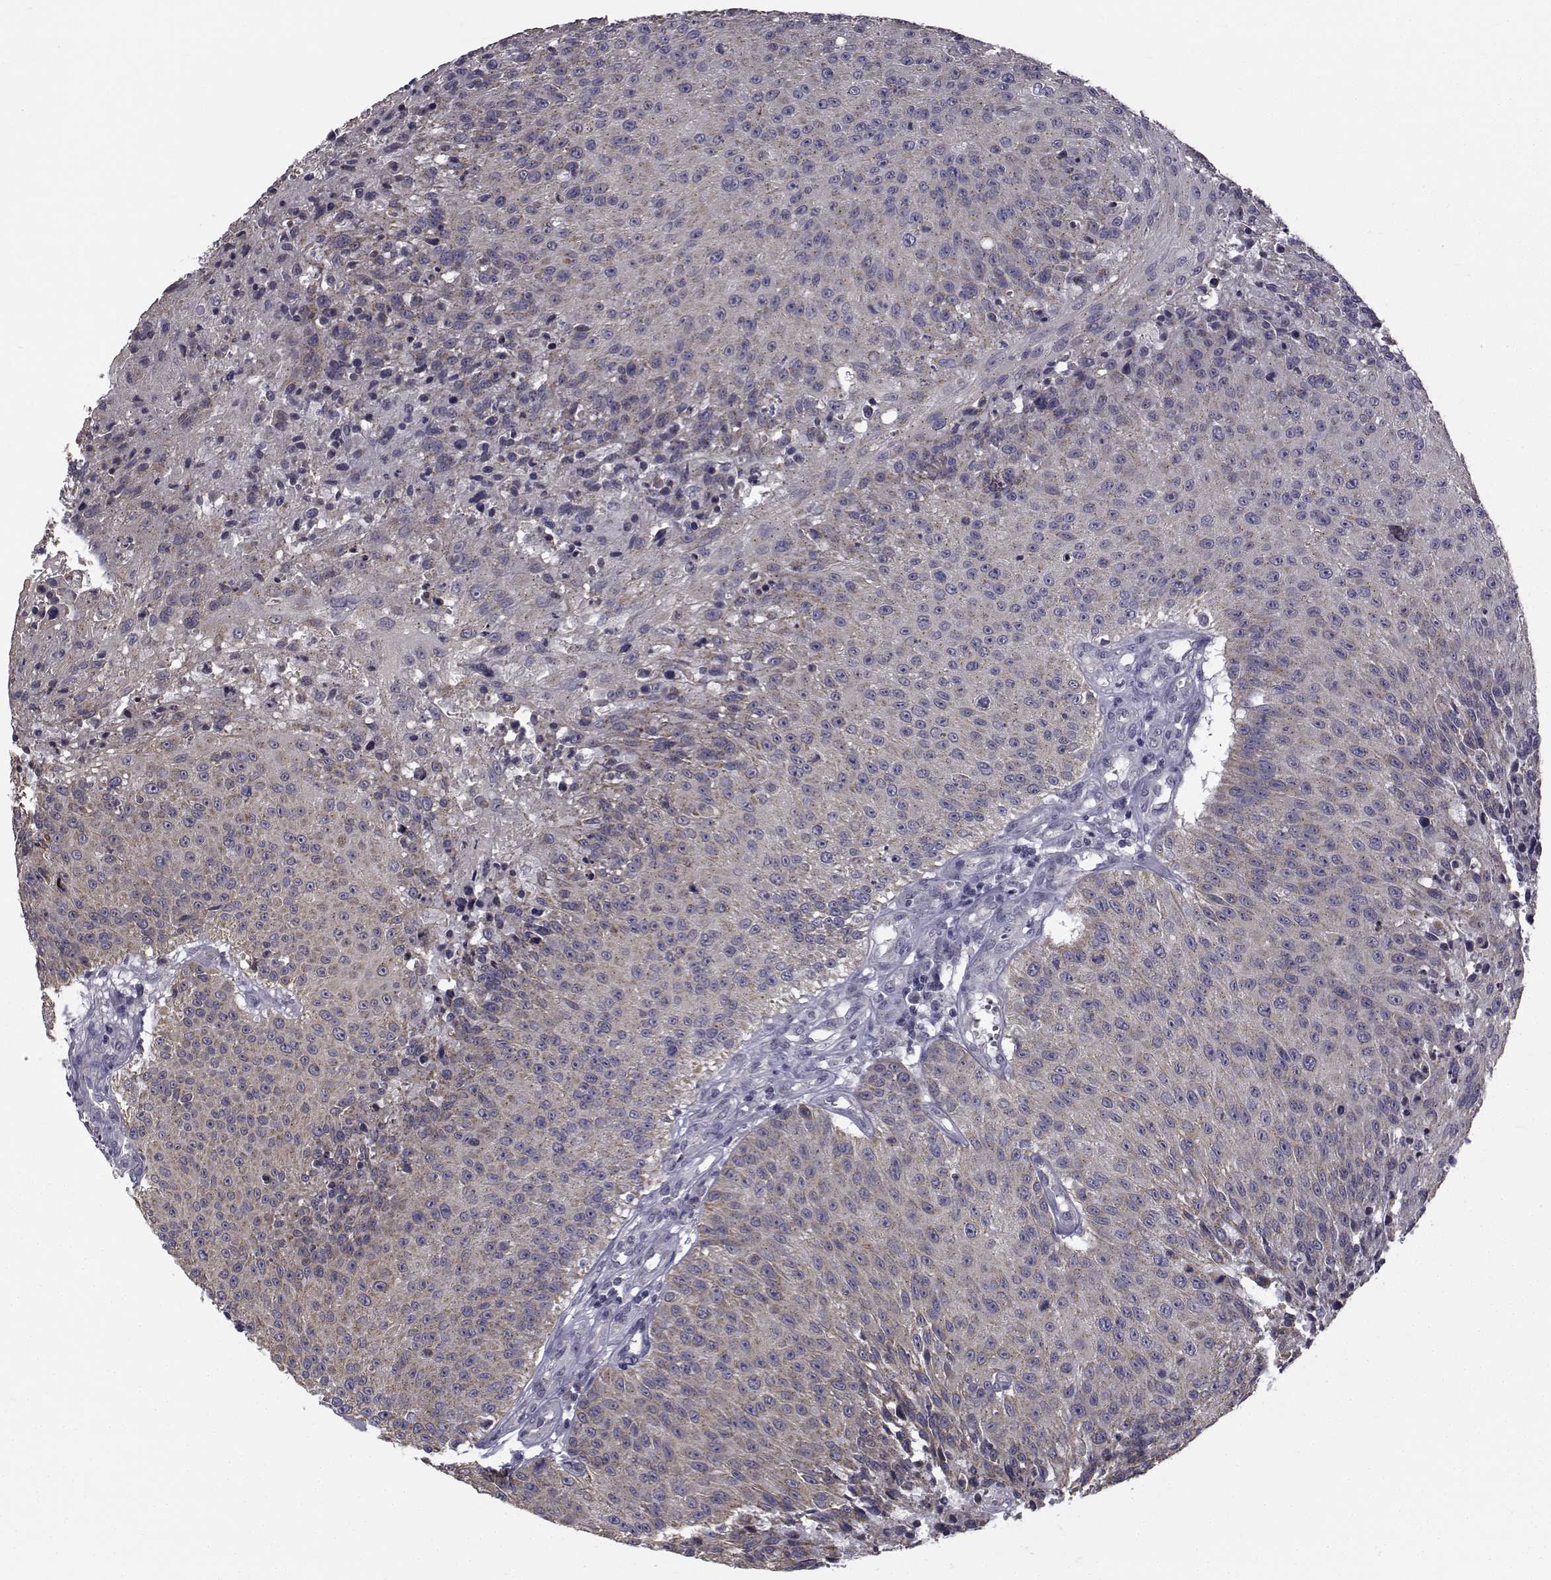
{"staining": {"intensity": "weak", "quantity": "<25%", "location": "cytoplasmic/membranous"}, "tissue": "urothelial cancer", "cell_type": "Tumor cells", "image_type": "cancer", "snomed": [{"axis": "morphology", "description": "Urothelial carcinoma, NOS"}, {"axis": "topography", "description": "Urinary bladder"}], "caption": "Protein analysis of transitional cell carcinoma demonstrates no significant staining in tumor cells.", "gene": "ANGPT1", "patient": {"sex": "male", "age": 55}}